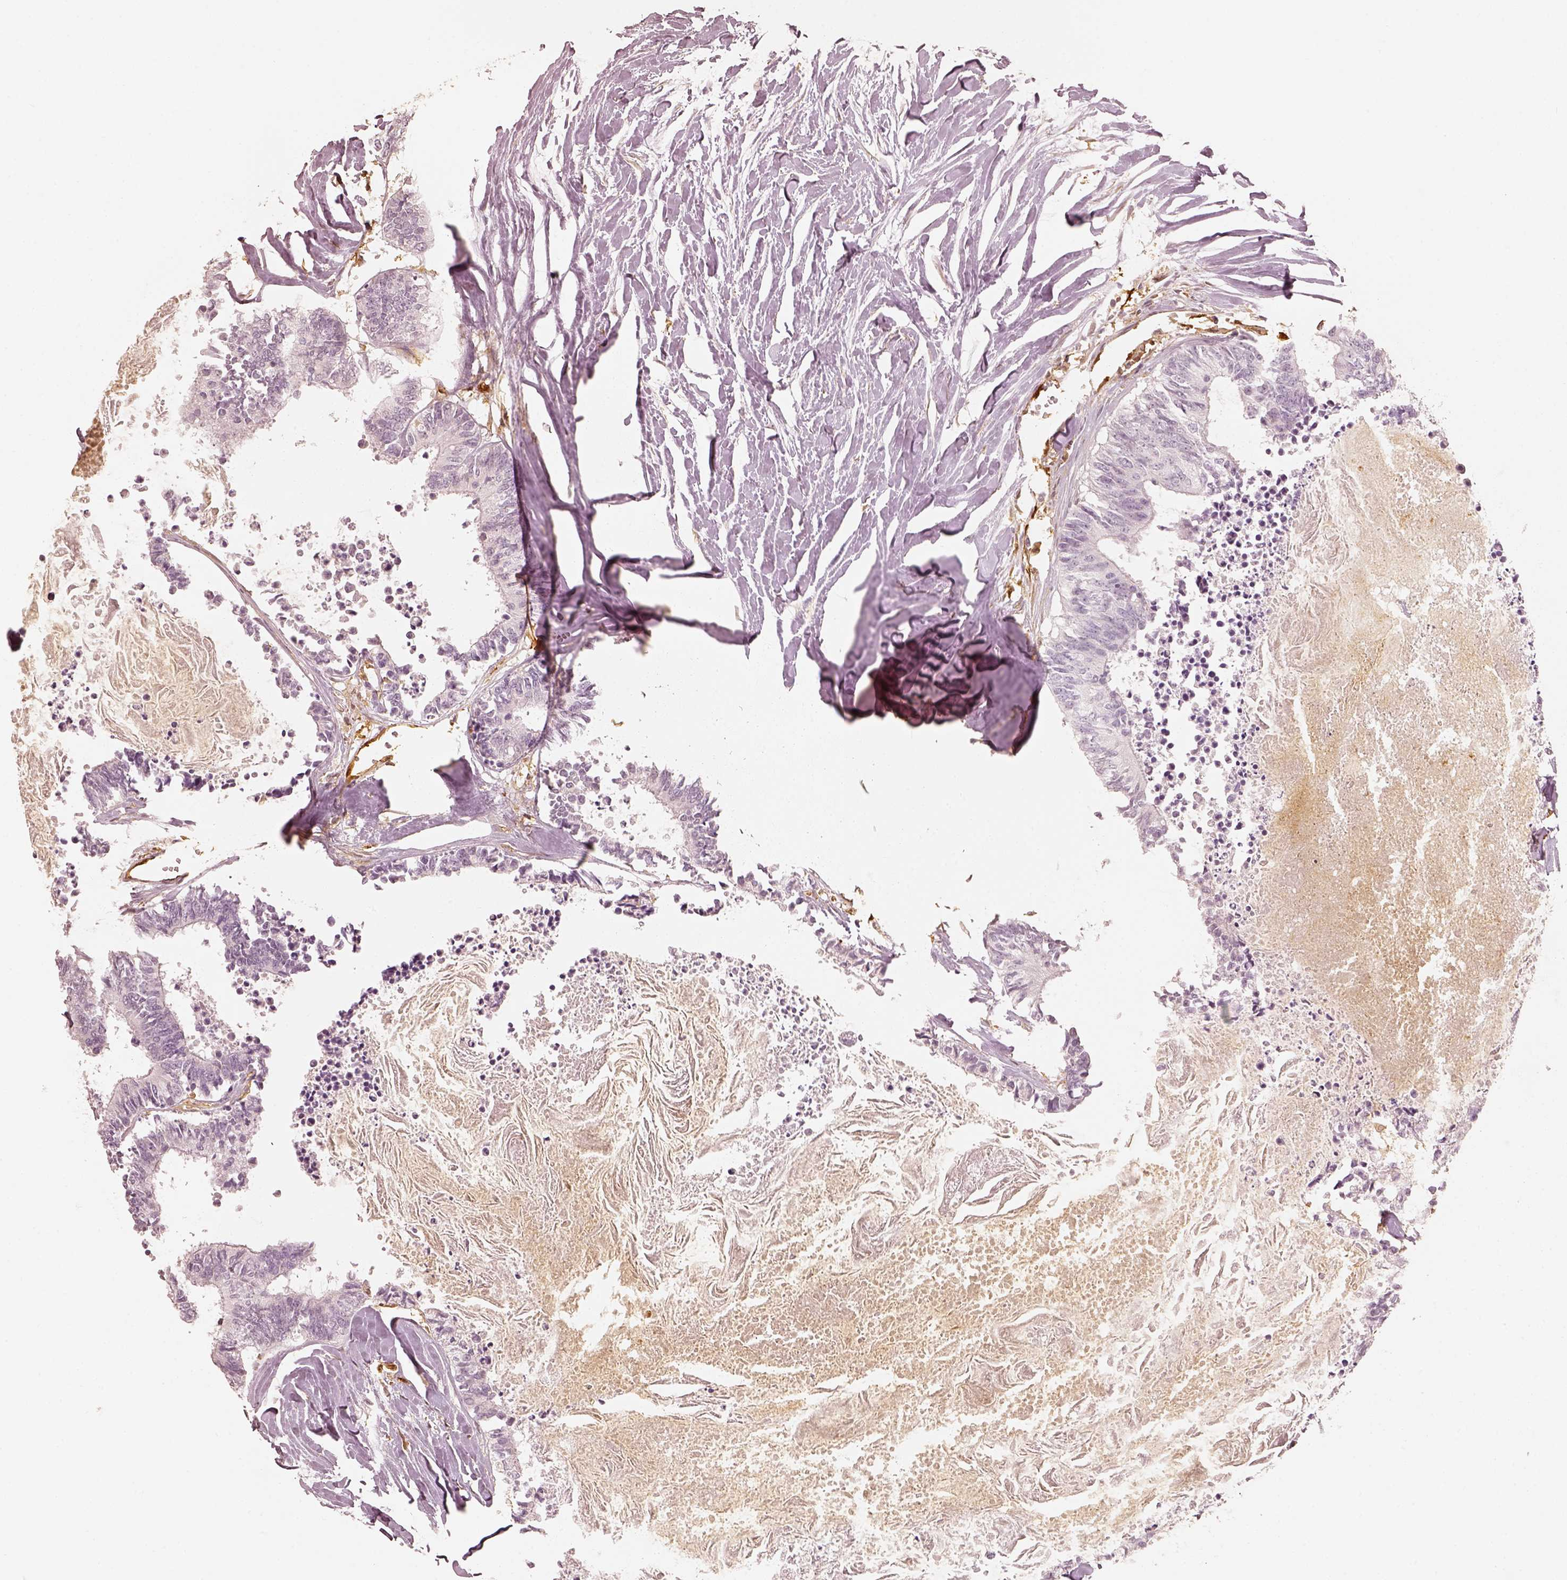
{"staining": {"intensity": "negative", "quantity": "none", "location": "none"}, "tissue": "colorectal cancer", "cell_type": "Tumor cells", "image_type": "cancer", "snomed": [{"axis": "morphology", "description": "Adenocarcinoma, NOS"}, {"axis": "topography", "description": "Colon"}, {"axis": "topography", "description": "Rectum"}], "caption": "IHC micrograph of neoplastic tissue: colorectal adenocarcinoma stained with DAB shows no significant protein expression in tumor cells.", "gene": "FSCN1", "patient": {"sex": "male", "age": 57}}